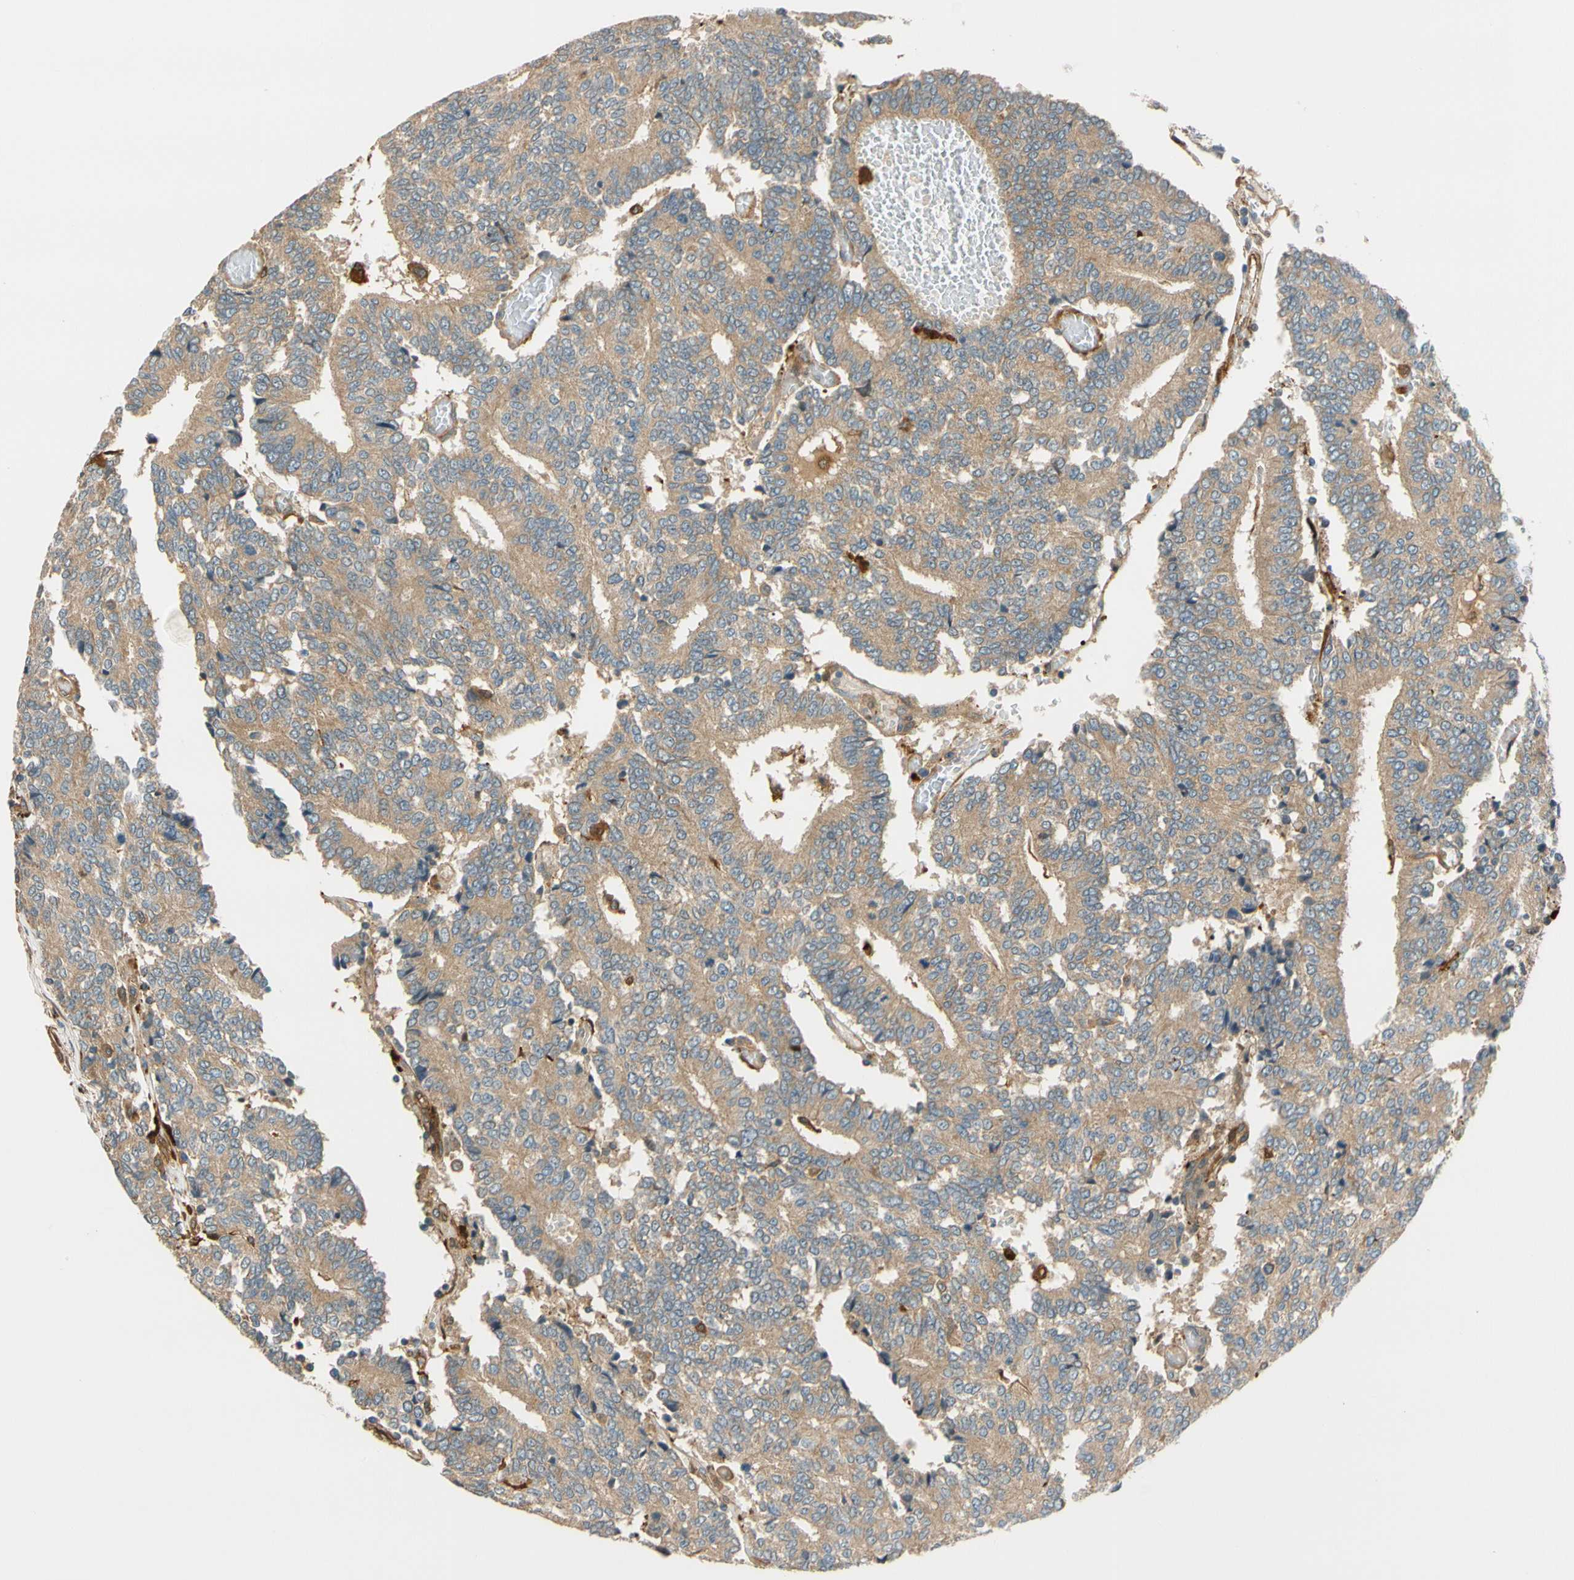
{"staining": {"intensity": "moderate", "quantity": ">75%", "location": "cytoplasmic/membranous"}, "tissue": "prostate cancer", "cell_type": "Tumor cells", "image_type": "cancer", "snomed": [{"axis": "morphology", "description": "Adenocarcinoma, High grade"}, {"axis": "topography", "description": "Prostate"}], "caption": "Immunohistochemistry (IHC) of prostate high-grade adenocarcinoma shows medium levels of moderate cytoplasmic/membranous staining in approximately >75% of tumor cells.", "gene": "PARP14", "patient": {"sex": "male", "age": 55}}